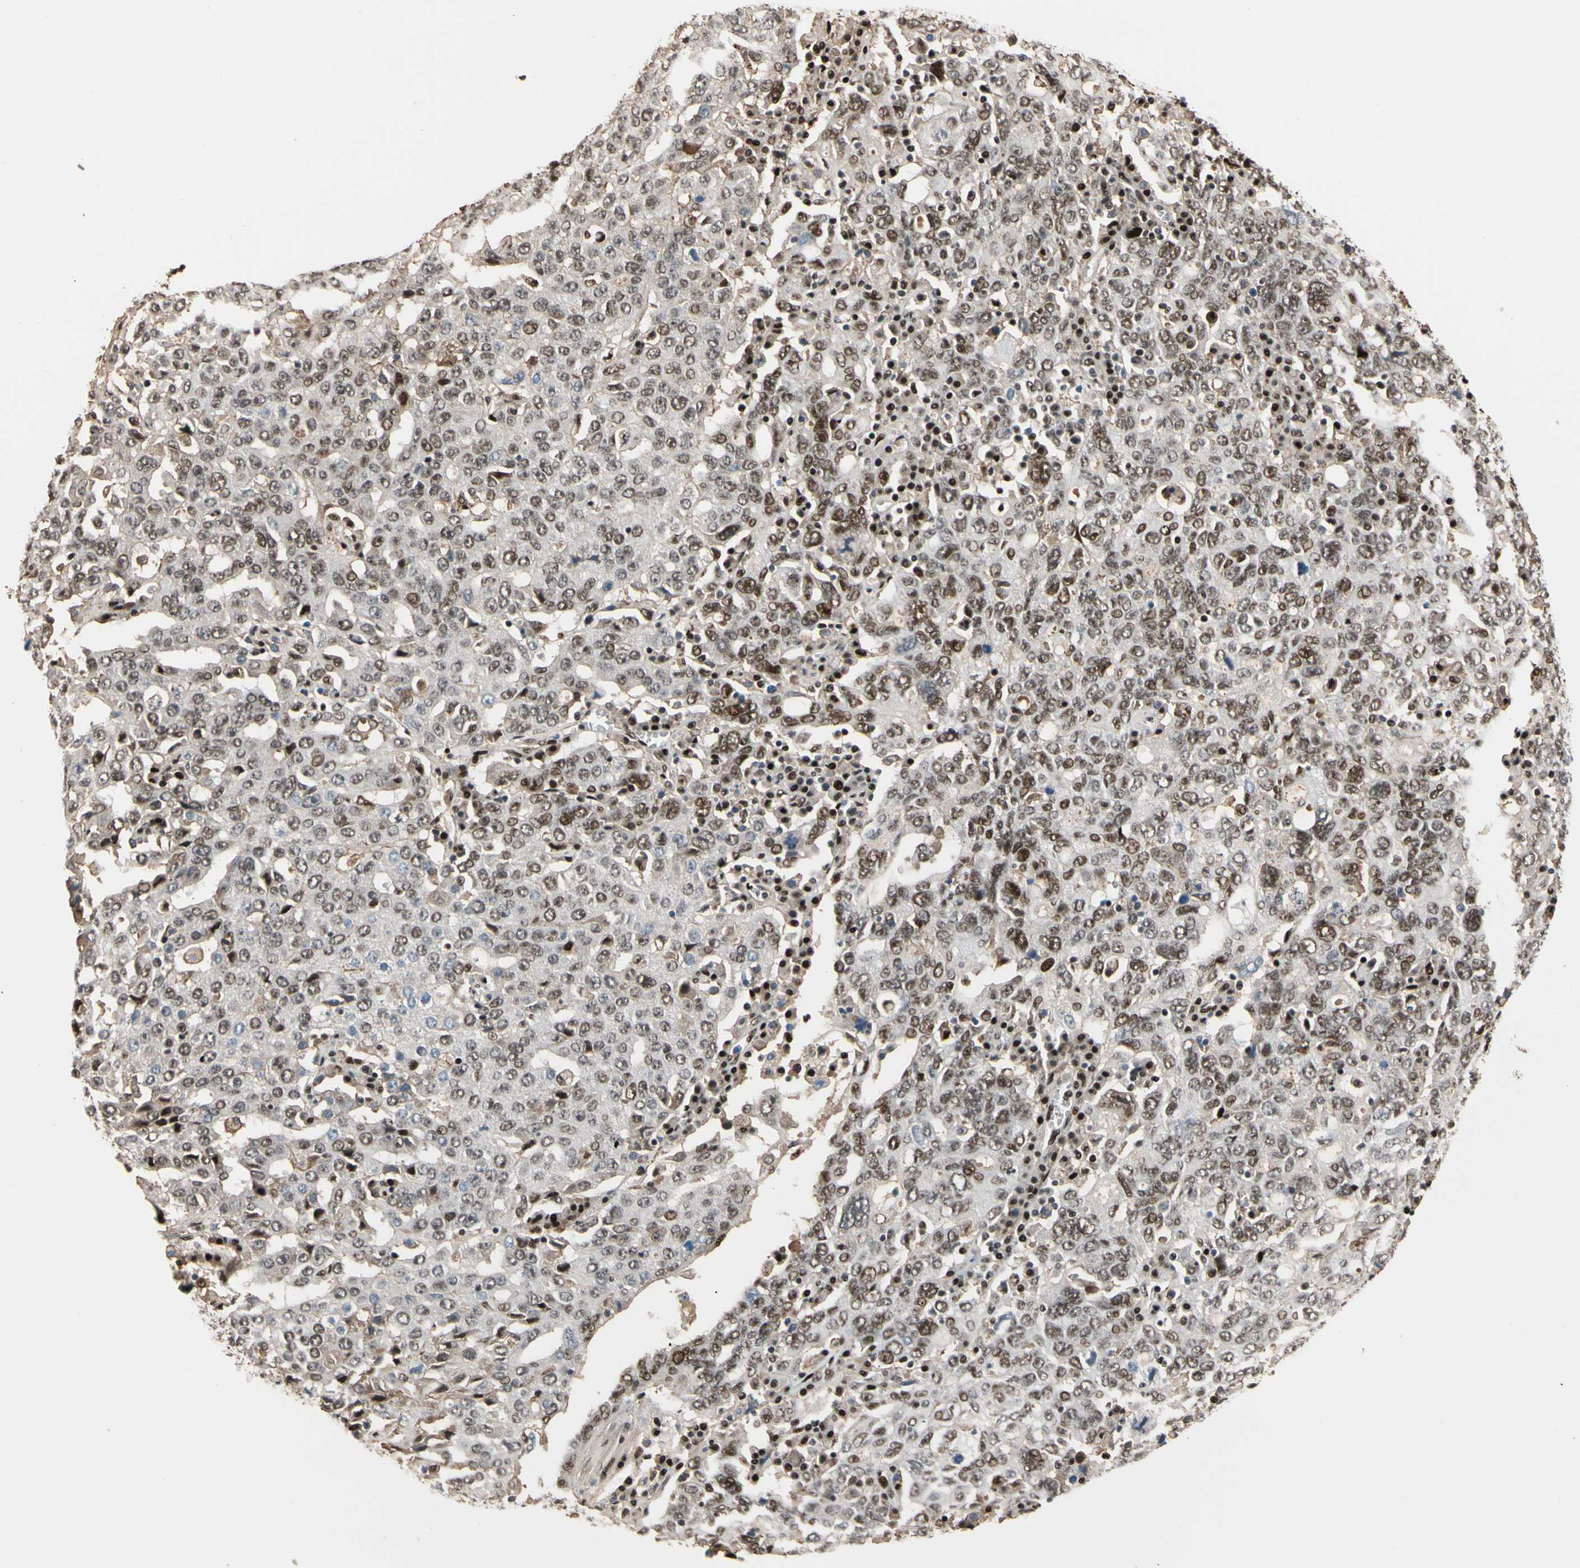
{"staining": {"intensity": "moderate", "quantity": "25%-75%", "location": "nuclear"}, "tissue": "ovarian cancer", "cell_type": "Tumor cells", "image_type": "cancer", "snomed": [{"axis": "morphology", "description": "Carcinoma, endometroid"}, {"axis": "topography", "description": "Ovary"}], "caption": "Ovarian cancer (endometroid carcinoma) stained with DAB IHC shows medium levels of moderate nuclear positivity in about 25%-75% of tumor cells. (brown staining indicates protein expression, while blue staining denotes nuclei).", "gene": "FOXO3", "patient": {"sex": "female", "age": 62}}